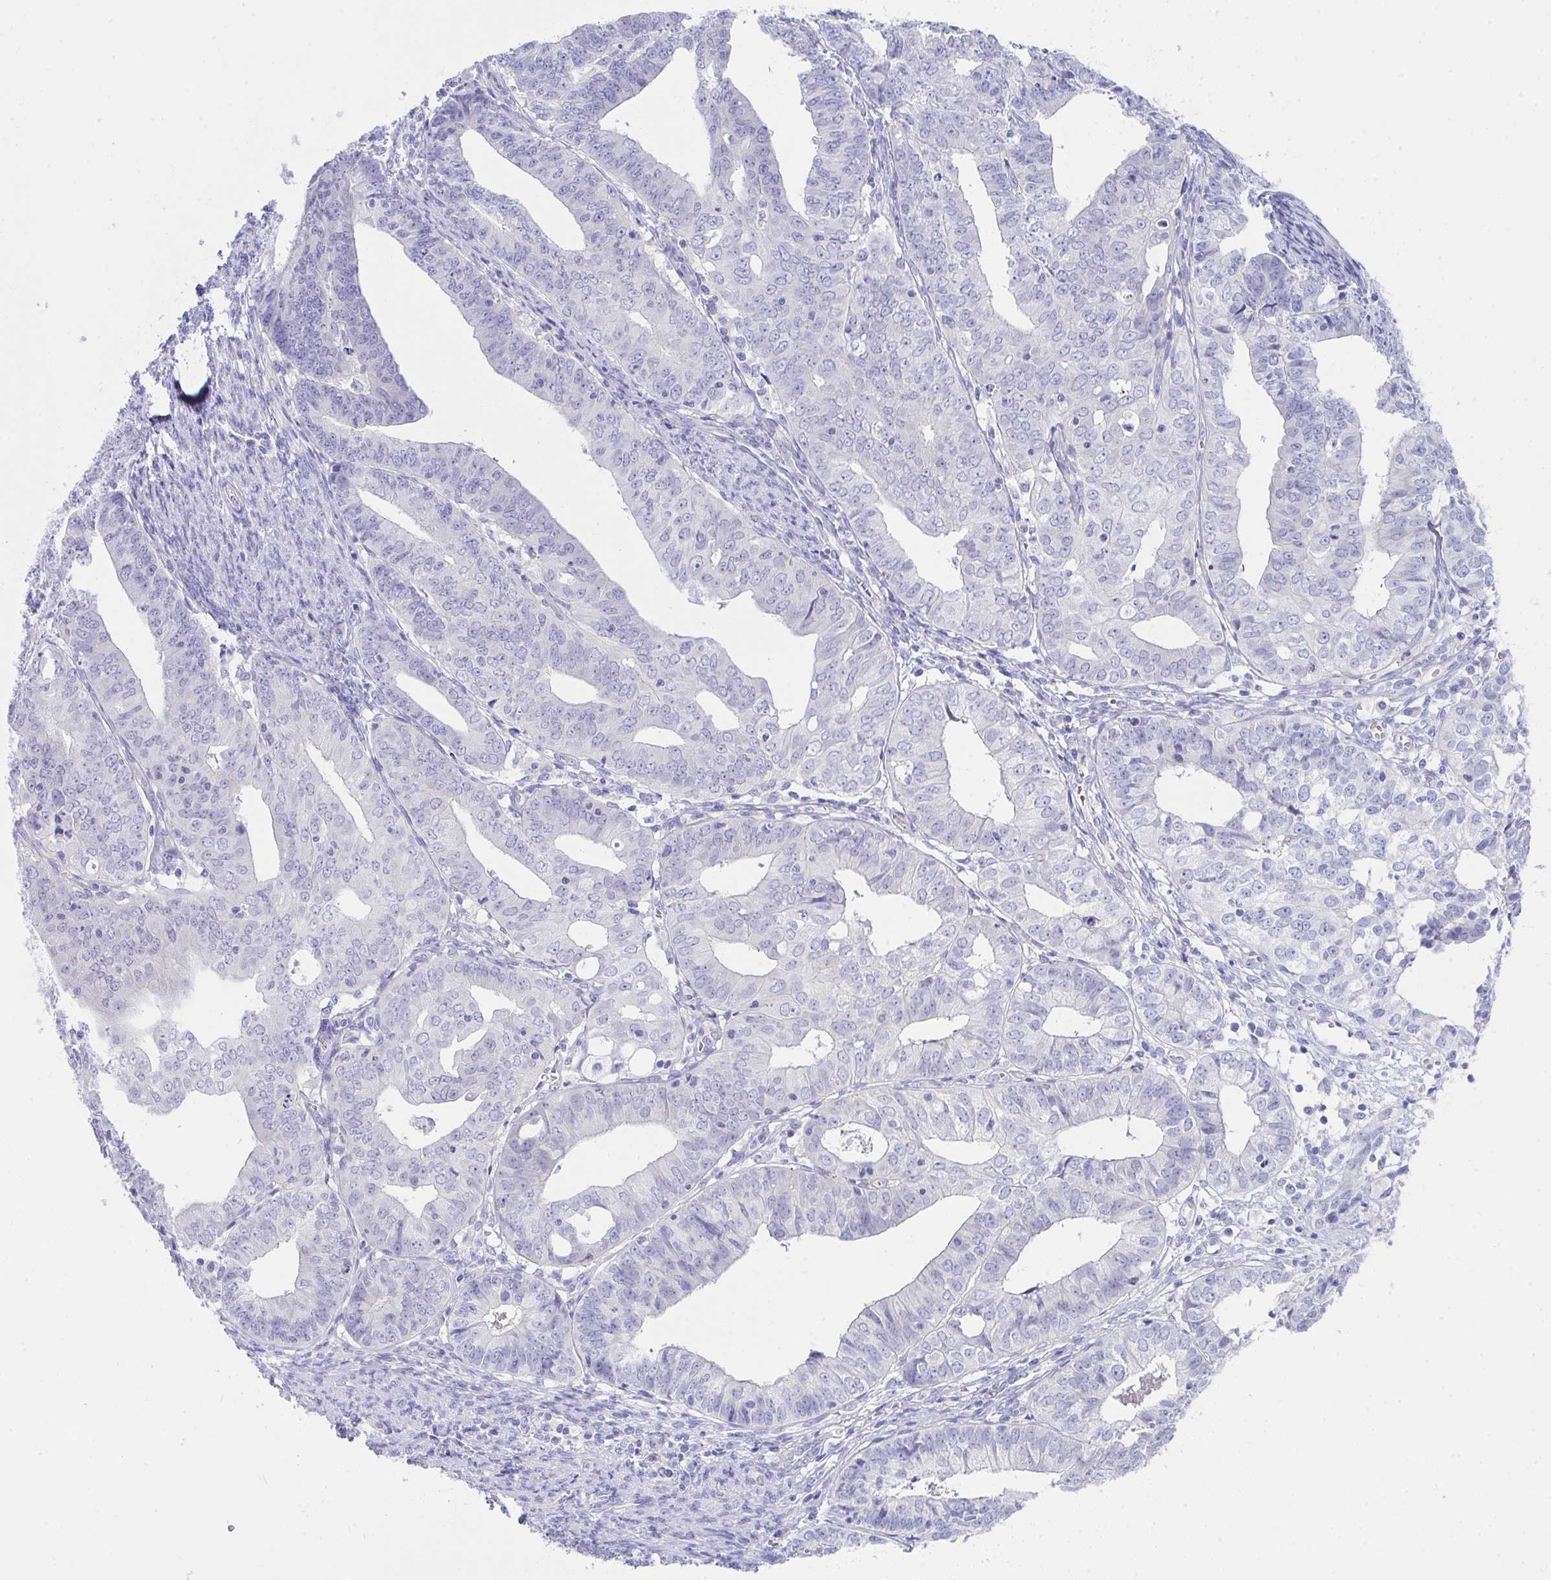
{"staining": {"intensity": "negative", "quantity": "none", "location": "none"}, "tissue": "endometrial cancer", "cell_type": "Tumor cells", "image_type": "cancer", "snomed": [{"axis": "morphology", "description": "Adenocarcinoma, NOS"}, {"axis": "topography", "description": "Endometrium"}], "caption": "Tumor cells are negative for protein expression in human endometrial cancer (adenocarcinoma).", "gene": "LRRC36", "patient": {"sex": "female", "age": 56}}